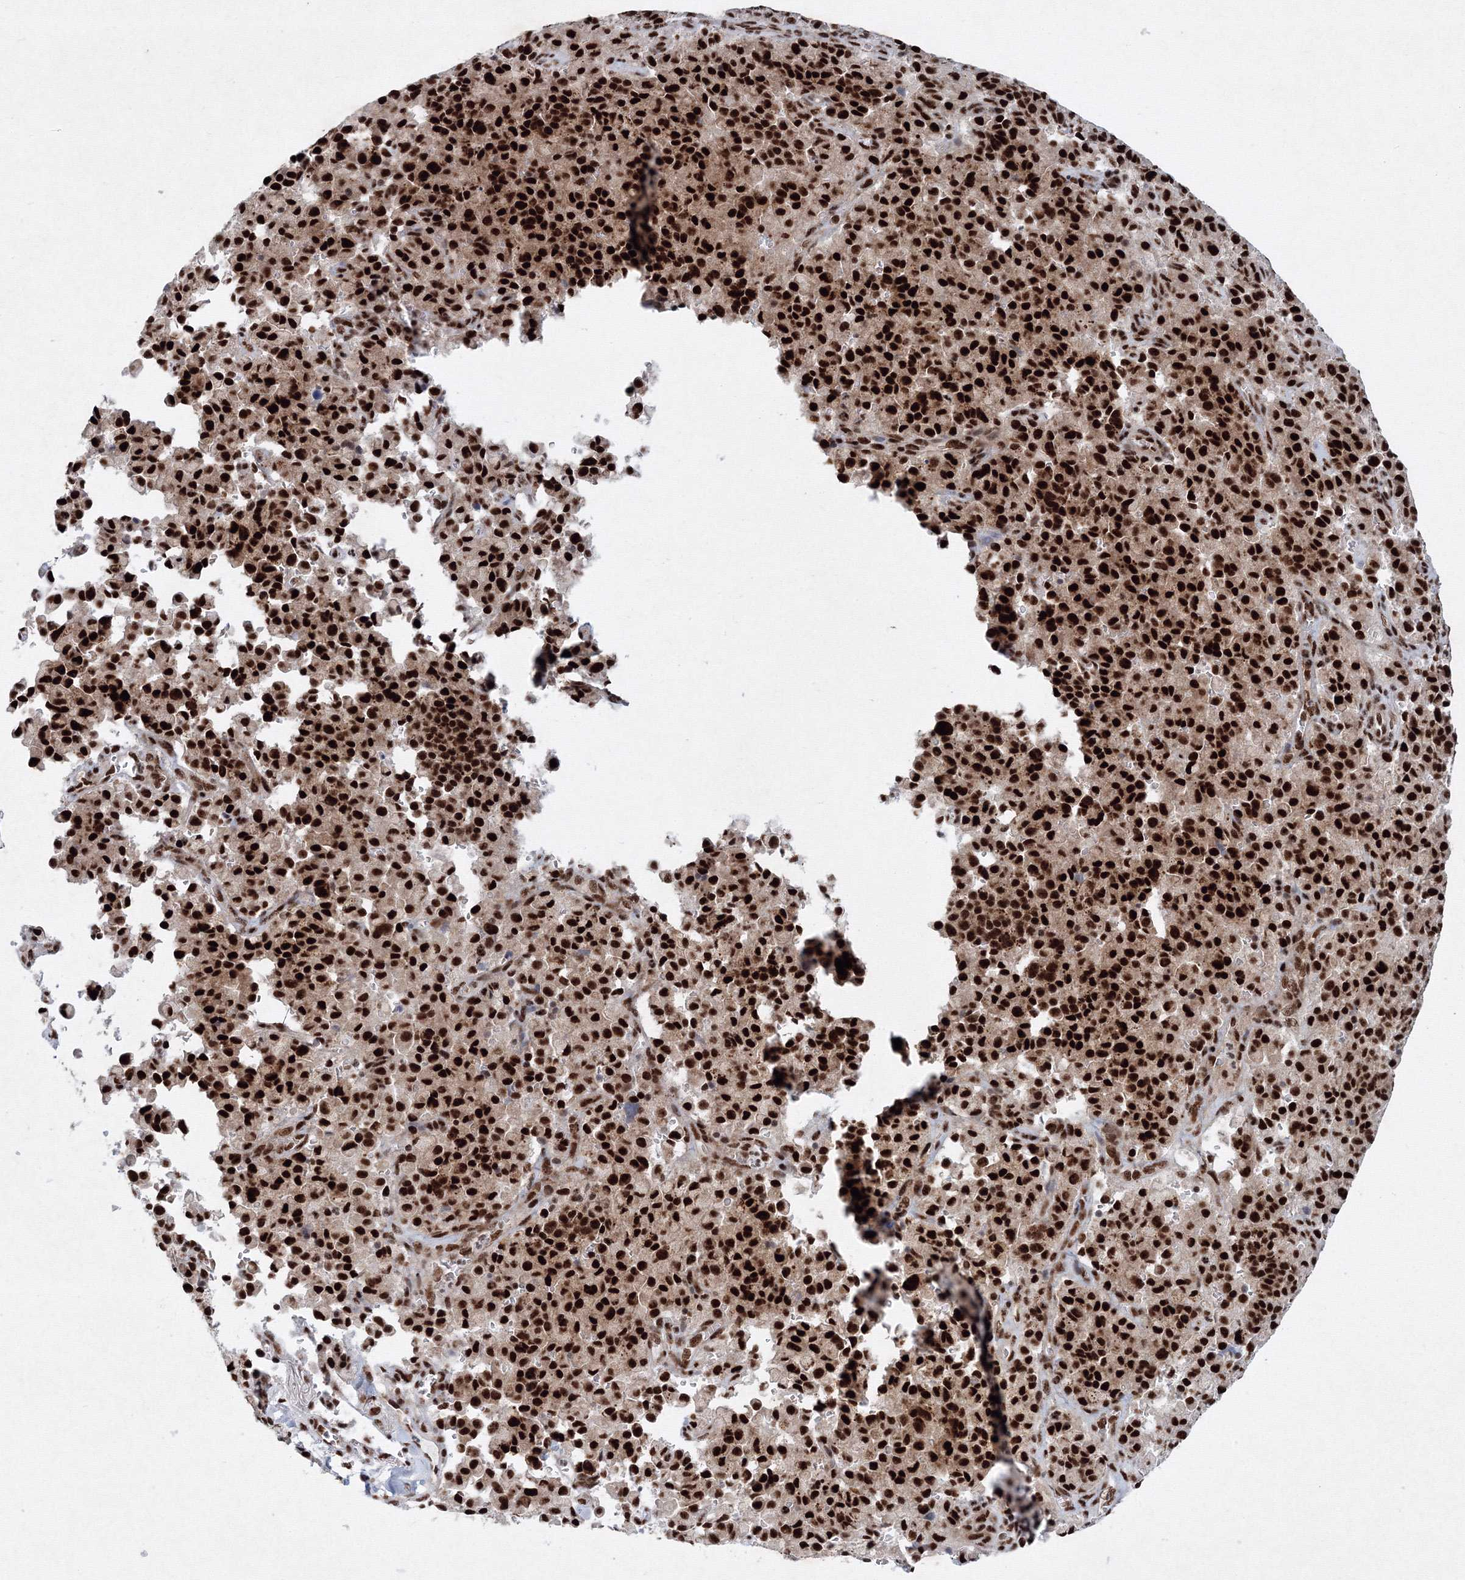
{"staining": {"intensity": "strong", "quantity": ">75%", "location": "nuclear"}, "tissue": "pancreatic cancer", "cell_type": "Tumor cells", "image_type": "cancer", "snomed": [{"axis": "morphology", "description": "Adenocarcinoma, NOS"}, {"axis": "topography", "description": "Pancreas"}], "caption": "Pancreatic adenocarcinoma stained for a protein (brown) displays strong nuclear positive staining in approximately >75% of tumor cells.", "gene": "SNRPC", "patient": {"sex": "male", "age": 65}}